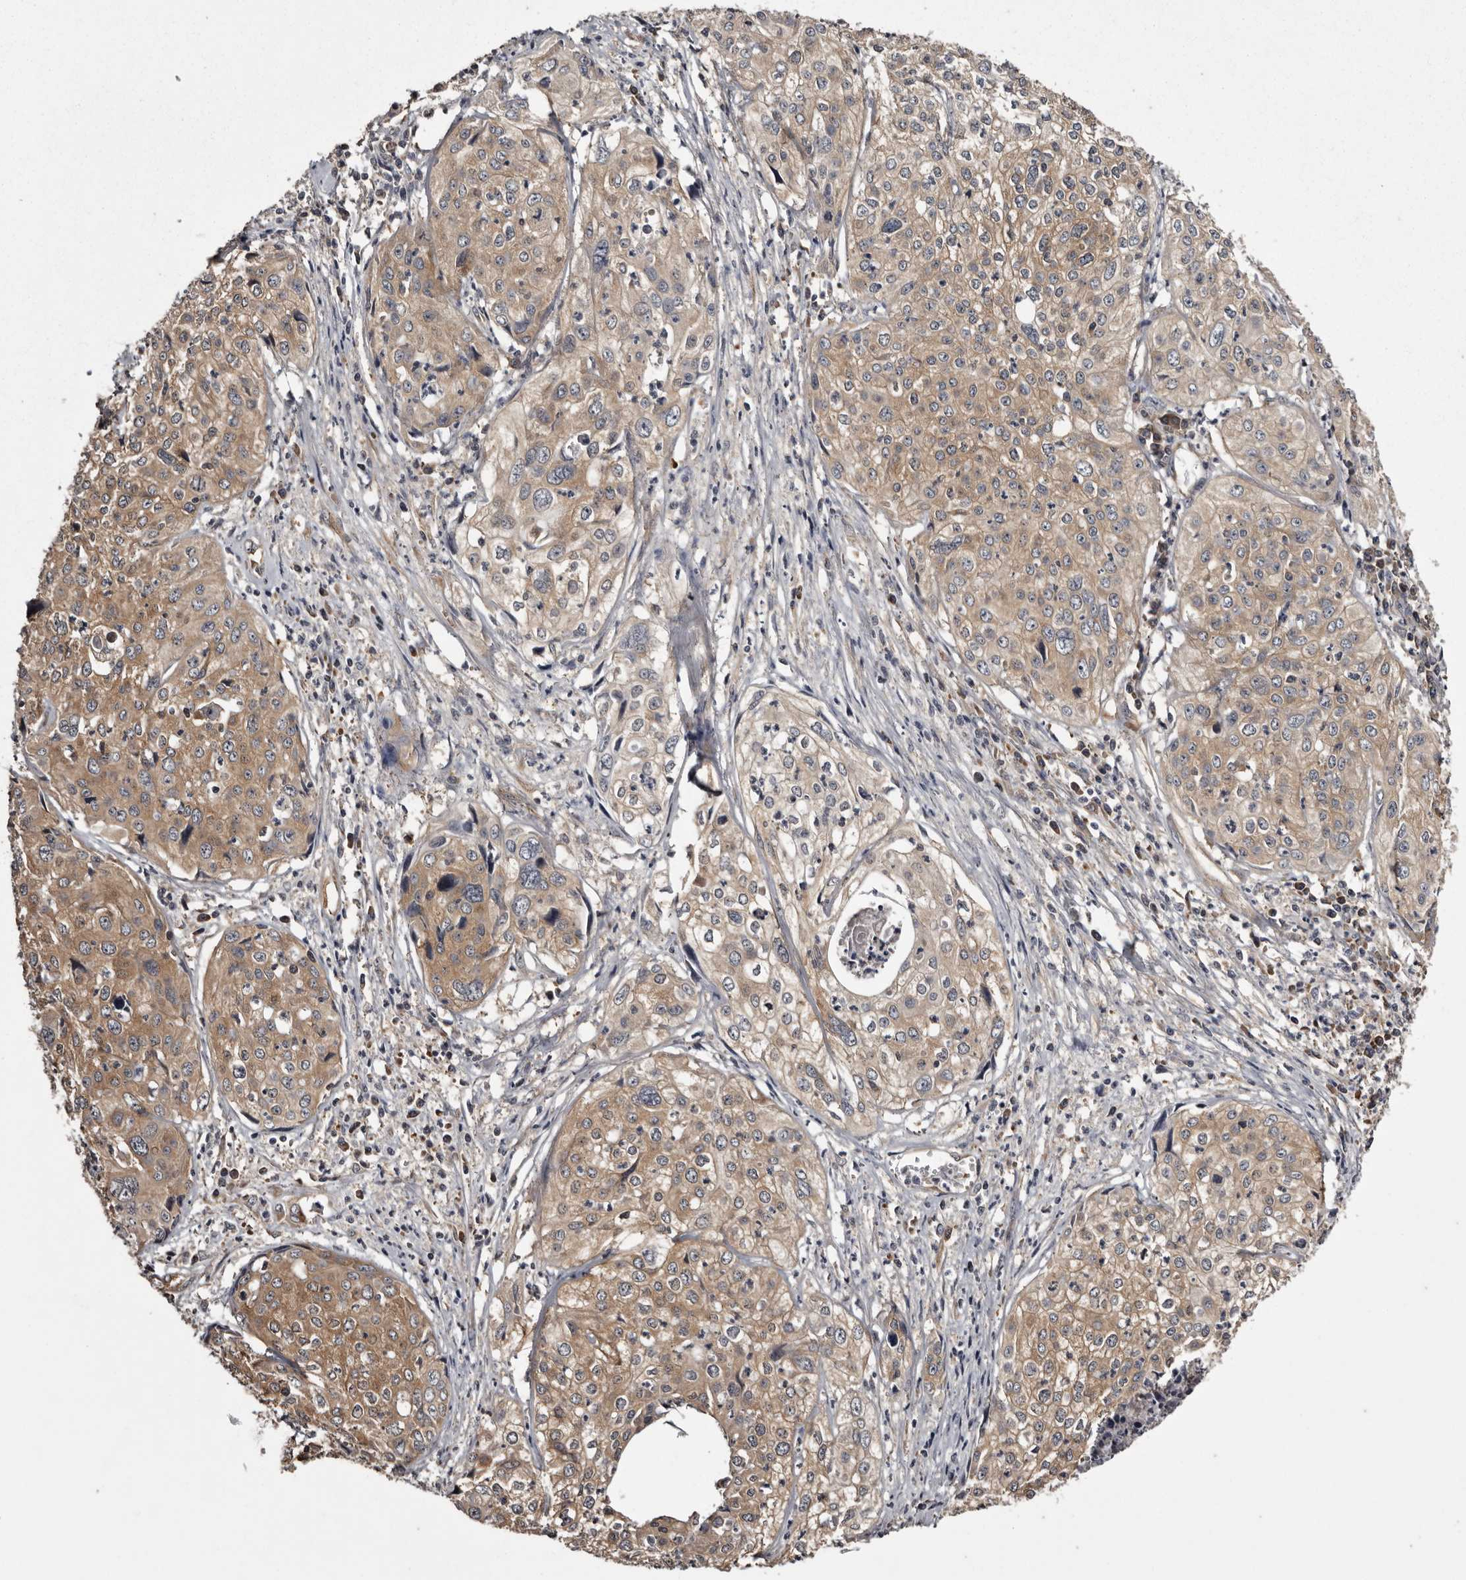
{"staining": {"intensity": "weak", "quantity": ">75%", "location": "cytoplasmic/membranous"}, "tissue": "cervical cancer", "cell_type": "Tumor cells", "image_type": "cancer", "snomed": [{"axis": "morphology", "description": "Squamous cell carcinoma, NOS"}, {"axis": "topography", "description": "Cervix"}], "caption": "Weak cytoplasmic/membranous positivity is seen in about >75% of tumor cells in cervical squamous cell carcinoma. The protein is stained brown, and the nuclei are stained in blue (DAB (3,3'-diaminobenzidine) IHC with brightfield microscopy, high magnification).", "gene": "DARS1", "patient": {"sex": "female", "age": 31}}